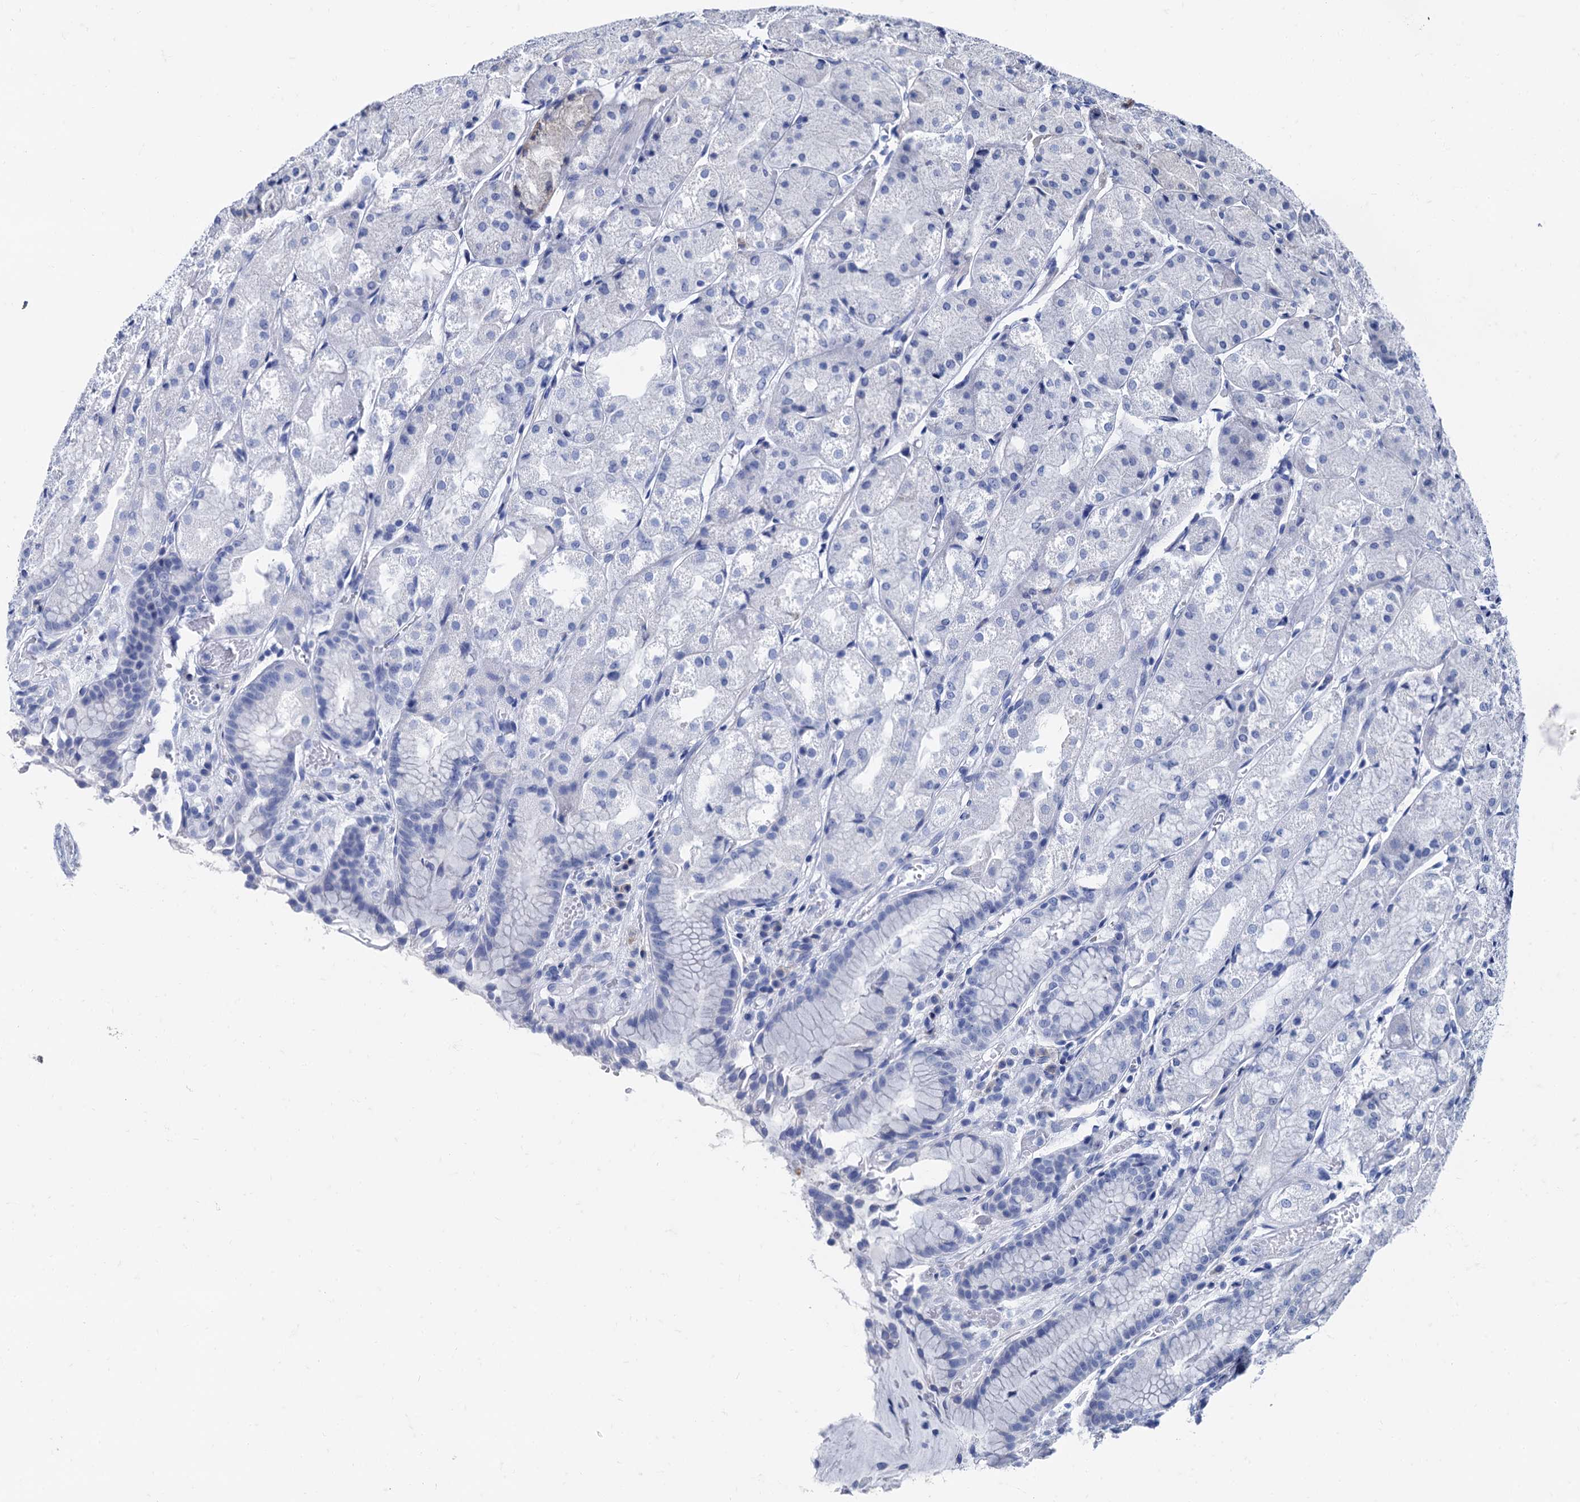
{"staining": {"intensity": "negative", "quantity": "none", "location": "none"}, "tissue": "stomach", "cell_type": "Glandular cells", "image_type": "normal", "snomed": [{"axis": "morphology", "description": "Normal tissue, NOS"}, {"axis": "topography", "description": "Stomach, upper"}], "caption": "Stomach stained for a protein using IHC shows no positivity glandular cells.", "gene": "FOXR2", "patient": {"sex": "male", "age": 72}}